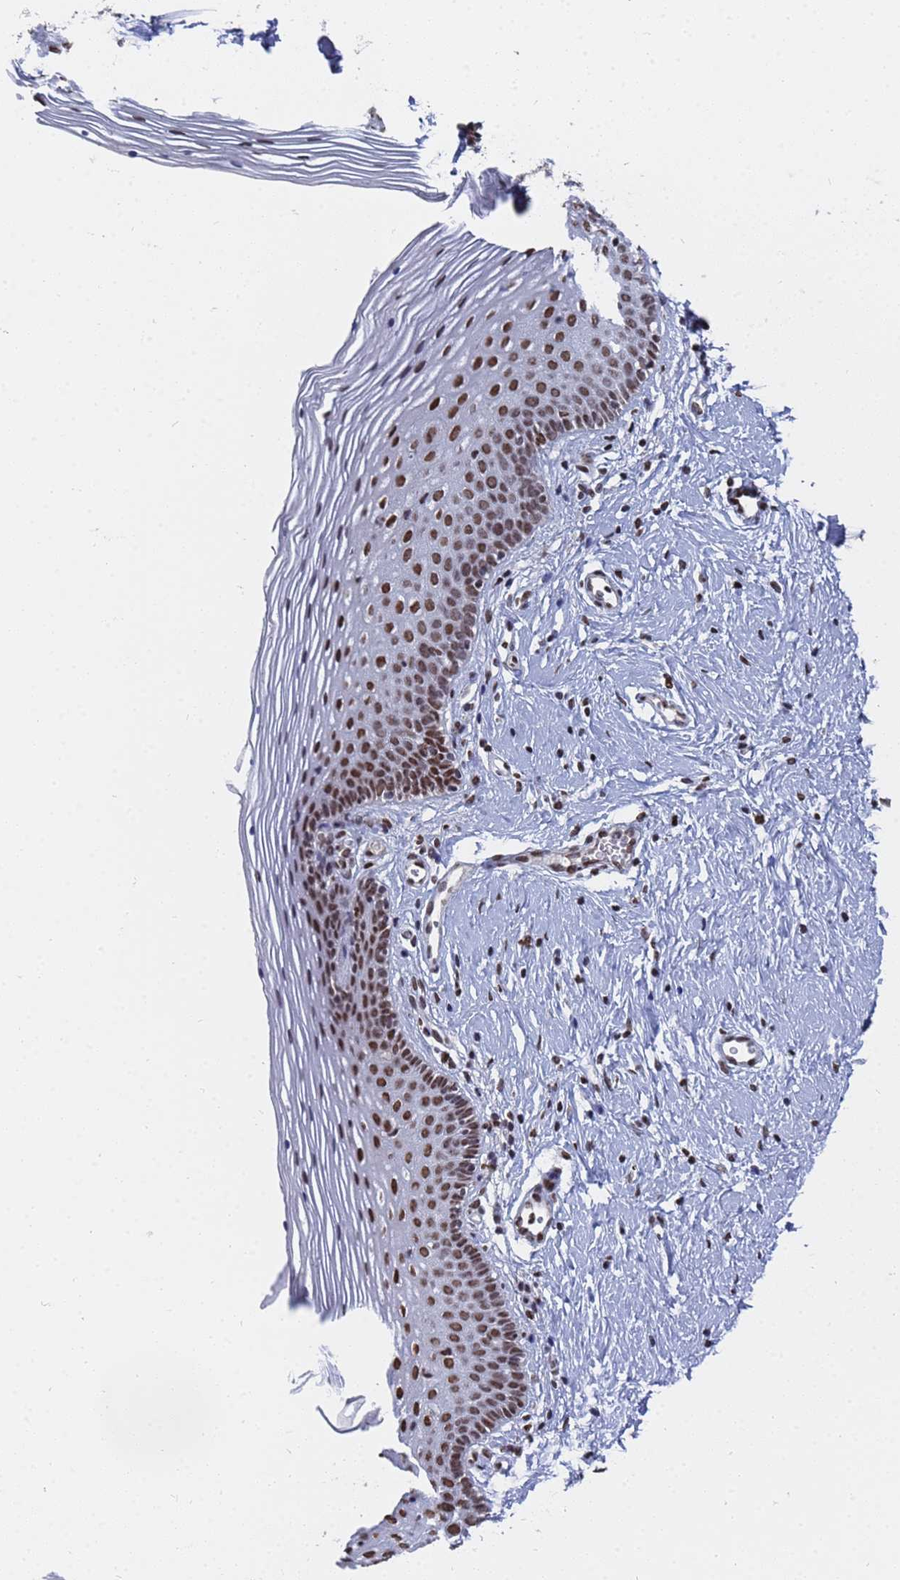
{"staining": {"intensity": "strong", "quantity": ">75%", "location": "nuclear"}, "tissue": "vagina", "cell_type": "Squamous epithelial cells", "image_type": "normal", "snomed": [{"axis": "morphology", "description": "Normal tissue, NOS"}, {"axis": "topography", "description": "Vagina"}], "caption": "Immunohistochemical staining of unremarkable vagina demonstrates high levels of strong nuclear positivity in approximately >75% of squamous epithelial cells. (IHC, brightfield microscopy, high magnification).", "gene": "RAVER2", "patient": {"sex": "female", "age": 32}}